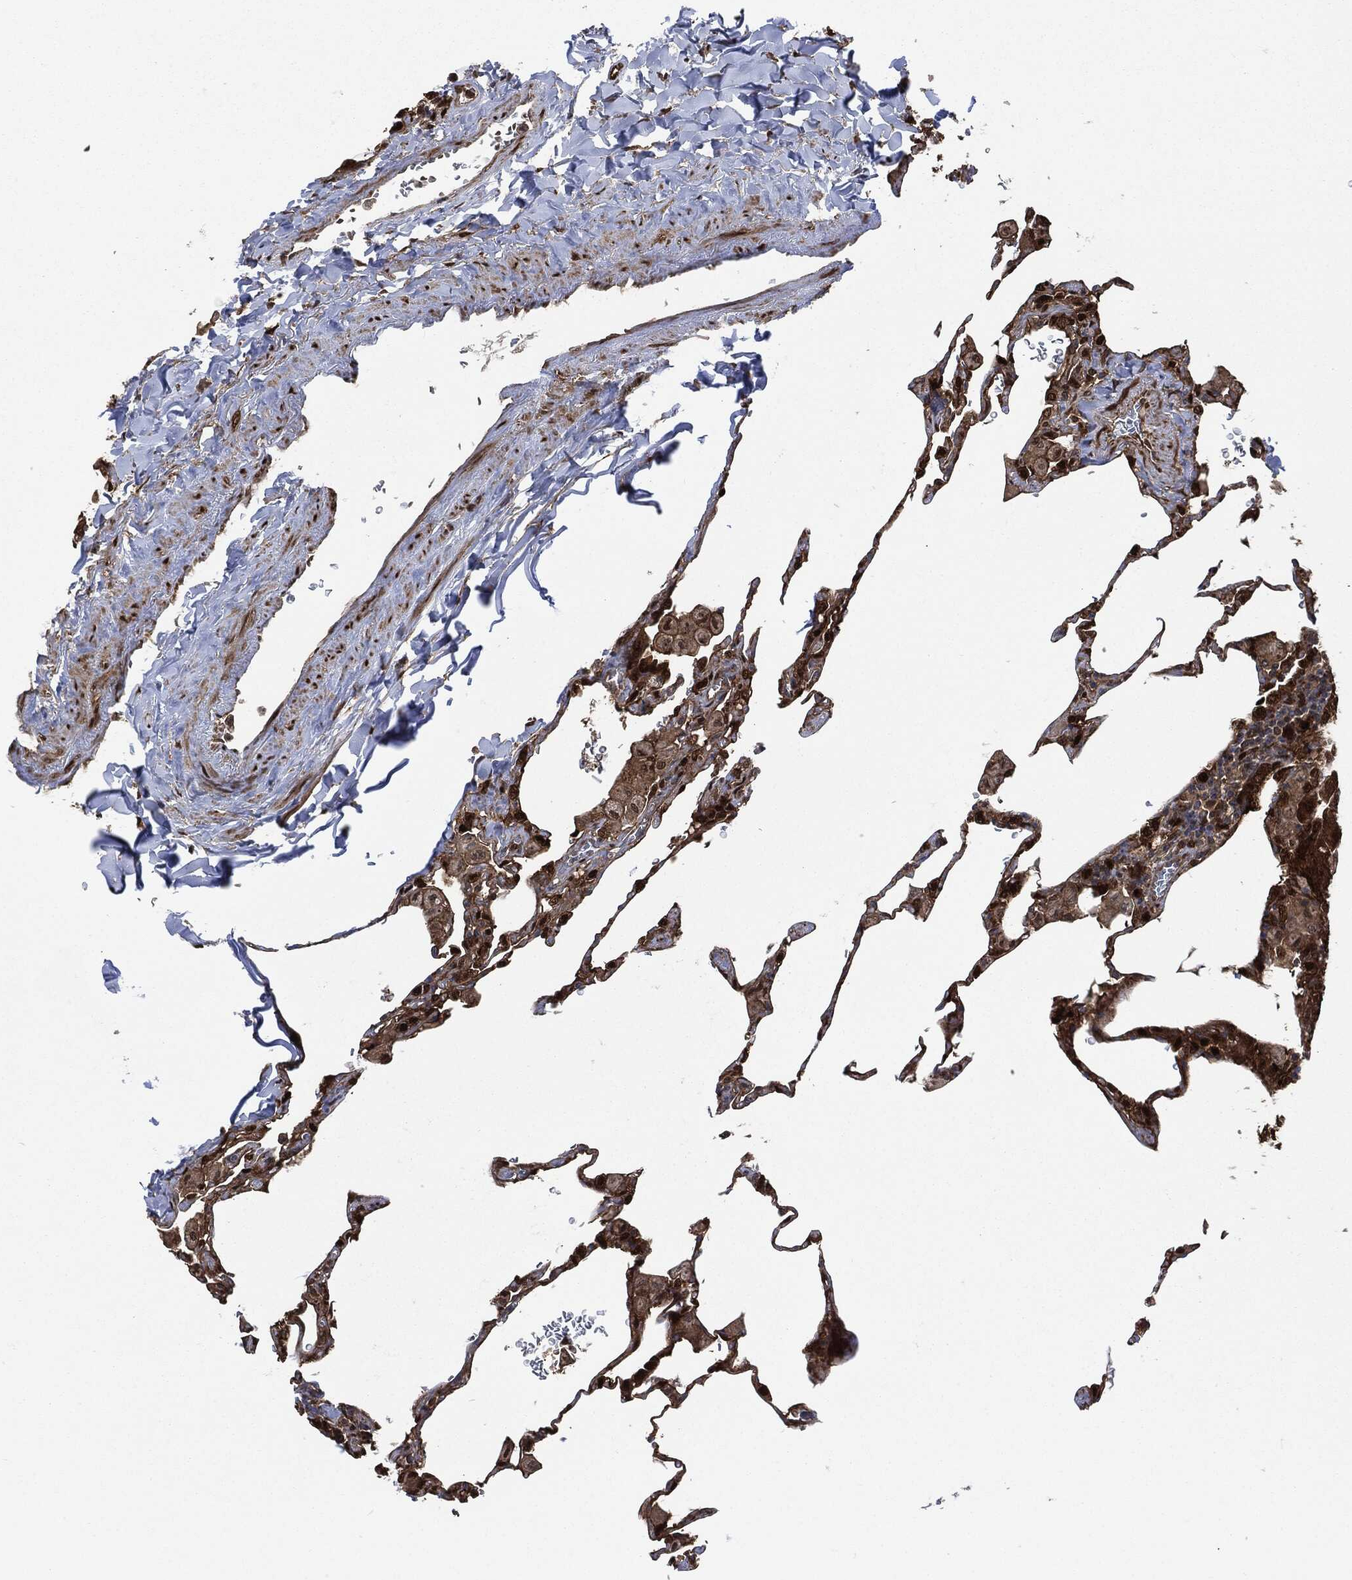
{"staining": {"intensity": "strong", "quantity": ">75%", "location": "nuclear"}, "tissue": "lung", "cell_type": "Alveolar cells", "image_type": "normal", "snomed": [{"axis": "morphology", "description": "Normal tissue, NOS"}, {"axis": "morphology", "description": "Adenocarcinoma, metastatic, NOS"}, {"axis": "topography", "description": "Lung"}], "caption": "An immunohistochemistry (IHC) histopathology image of normal tissue is shown. Protein staining in brown shows strong nuclear positivity in lung within alveolar cells. Using DAB (3,3'-diaminobenzidine) (brown) and hematoxylin (blue) stains, captured at high magnification using brightfield microscopy.", "gene": "DCTN1", "patient": {"sex": "male", "age": 45}}